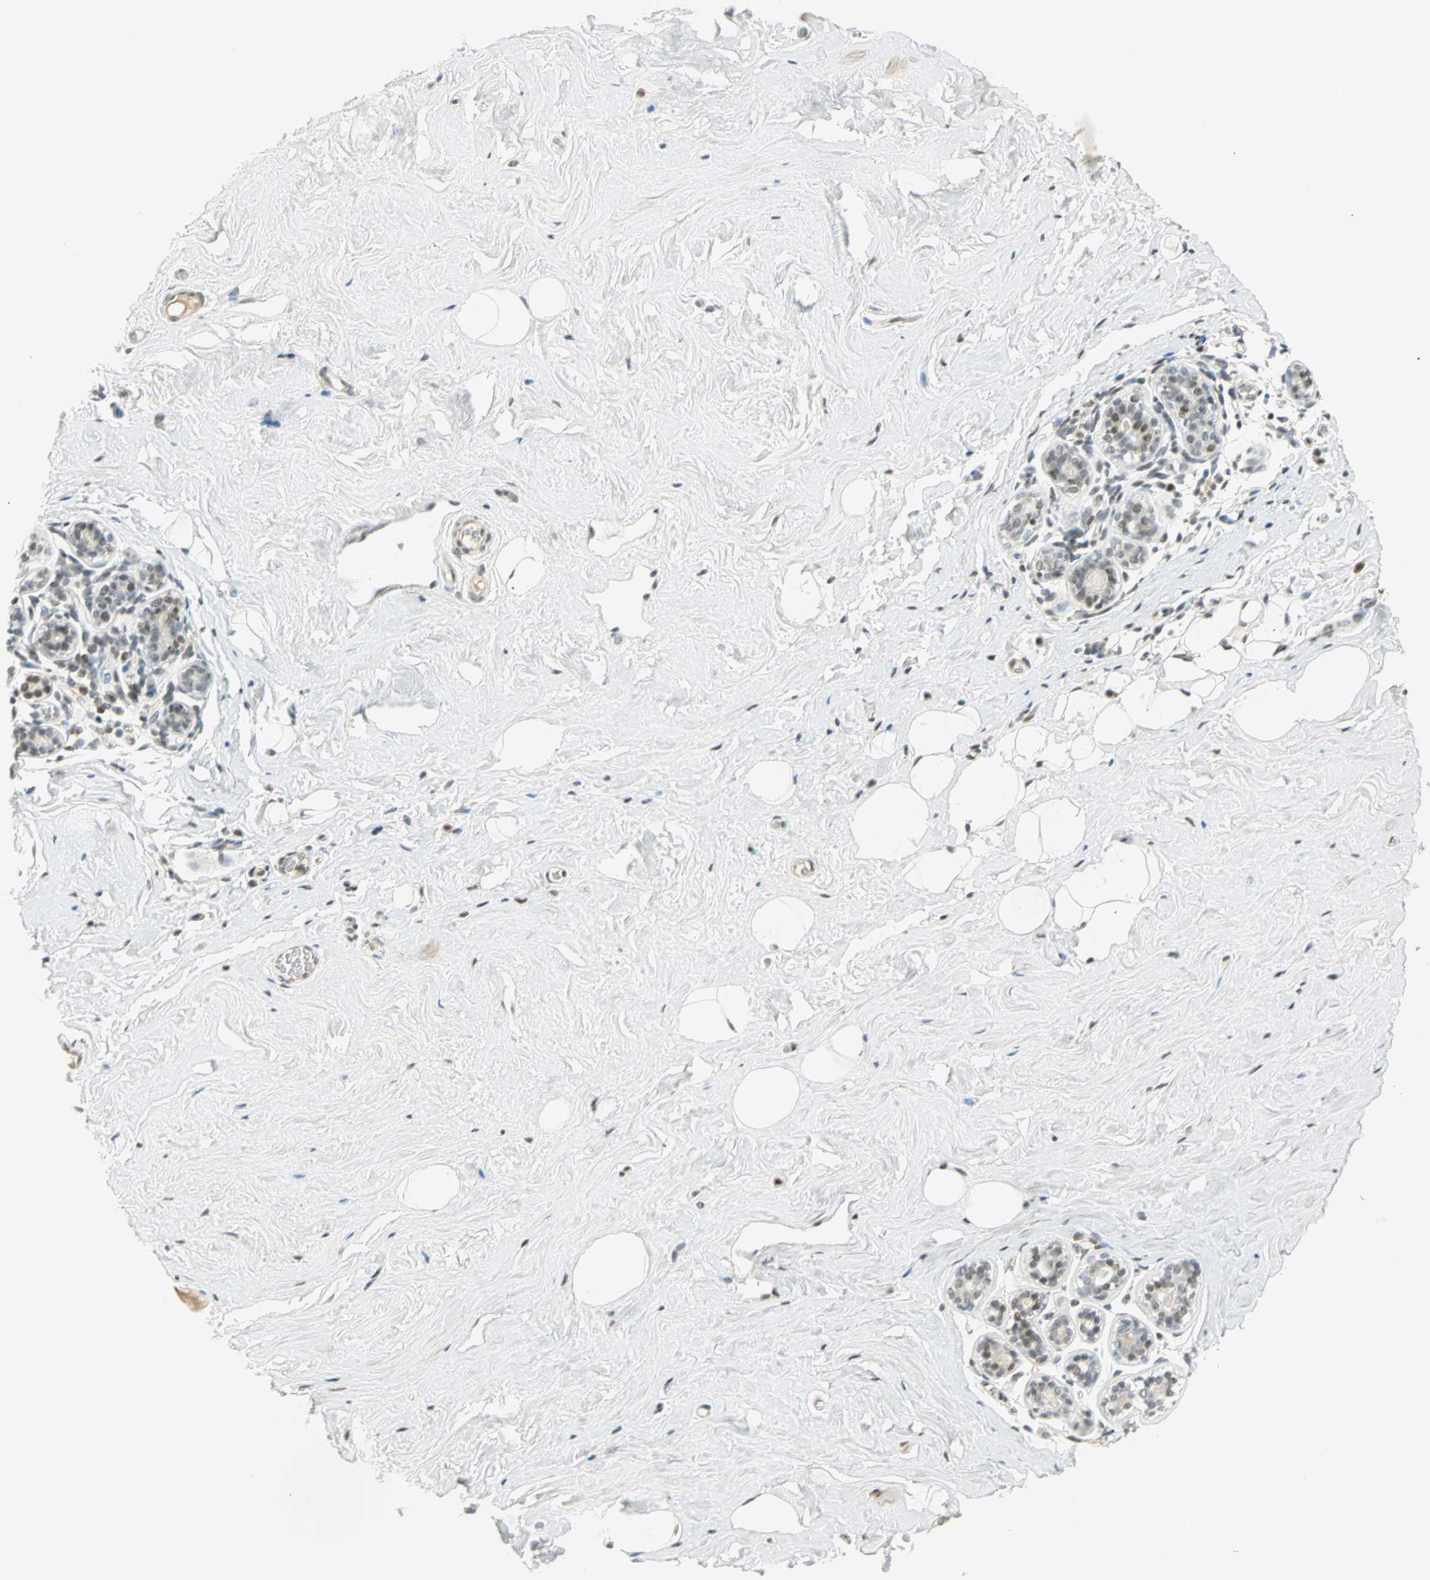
{"staining": {"intensity": "moderate", "quantity": "25%-75%", "location": "nuclear"}, "tissue": "breast", "cell_type": "Adipocytes", "image_type": "normal", "snomed": [{"axis": "morphology", "description": "Normal tissue, NOS"}, {"axis": "topography", "description": "Breast"}], "caption": "This is an image of immunohistochemistry staining of unremarkable breast, which shows moderate positivity in the nuclear of adipocytes.", "gene": "SMAD3", "patient": {"sex": "female", "age": 75}}